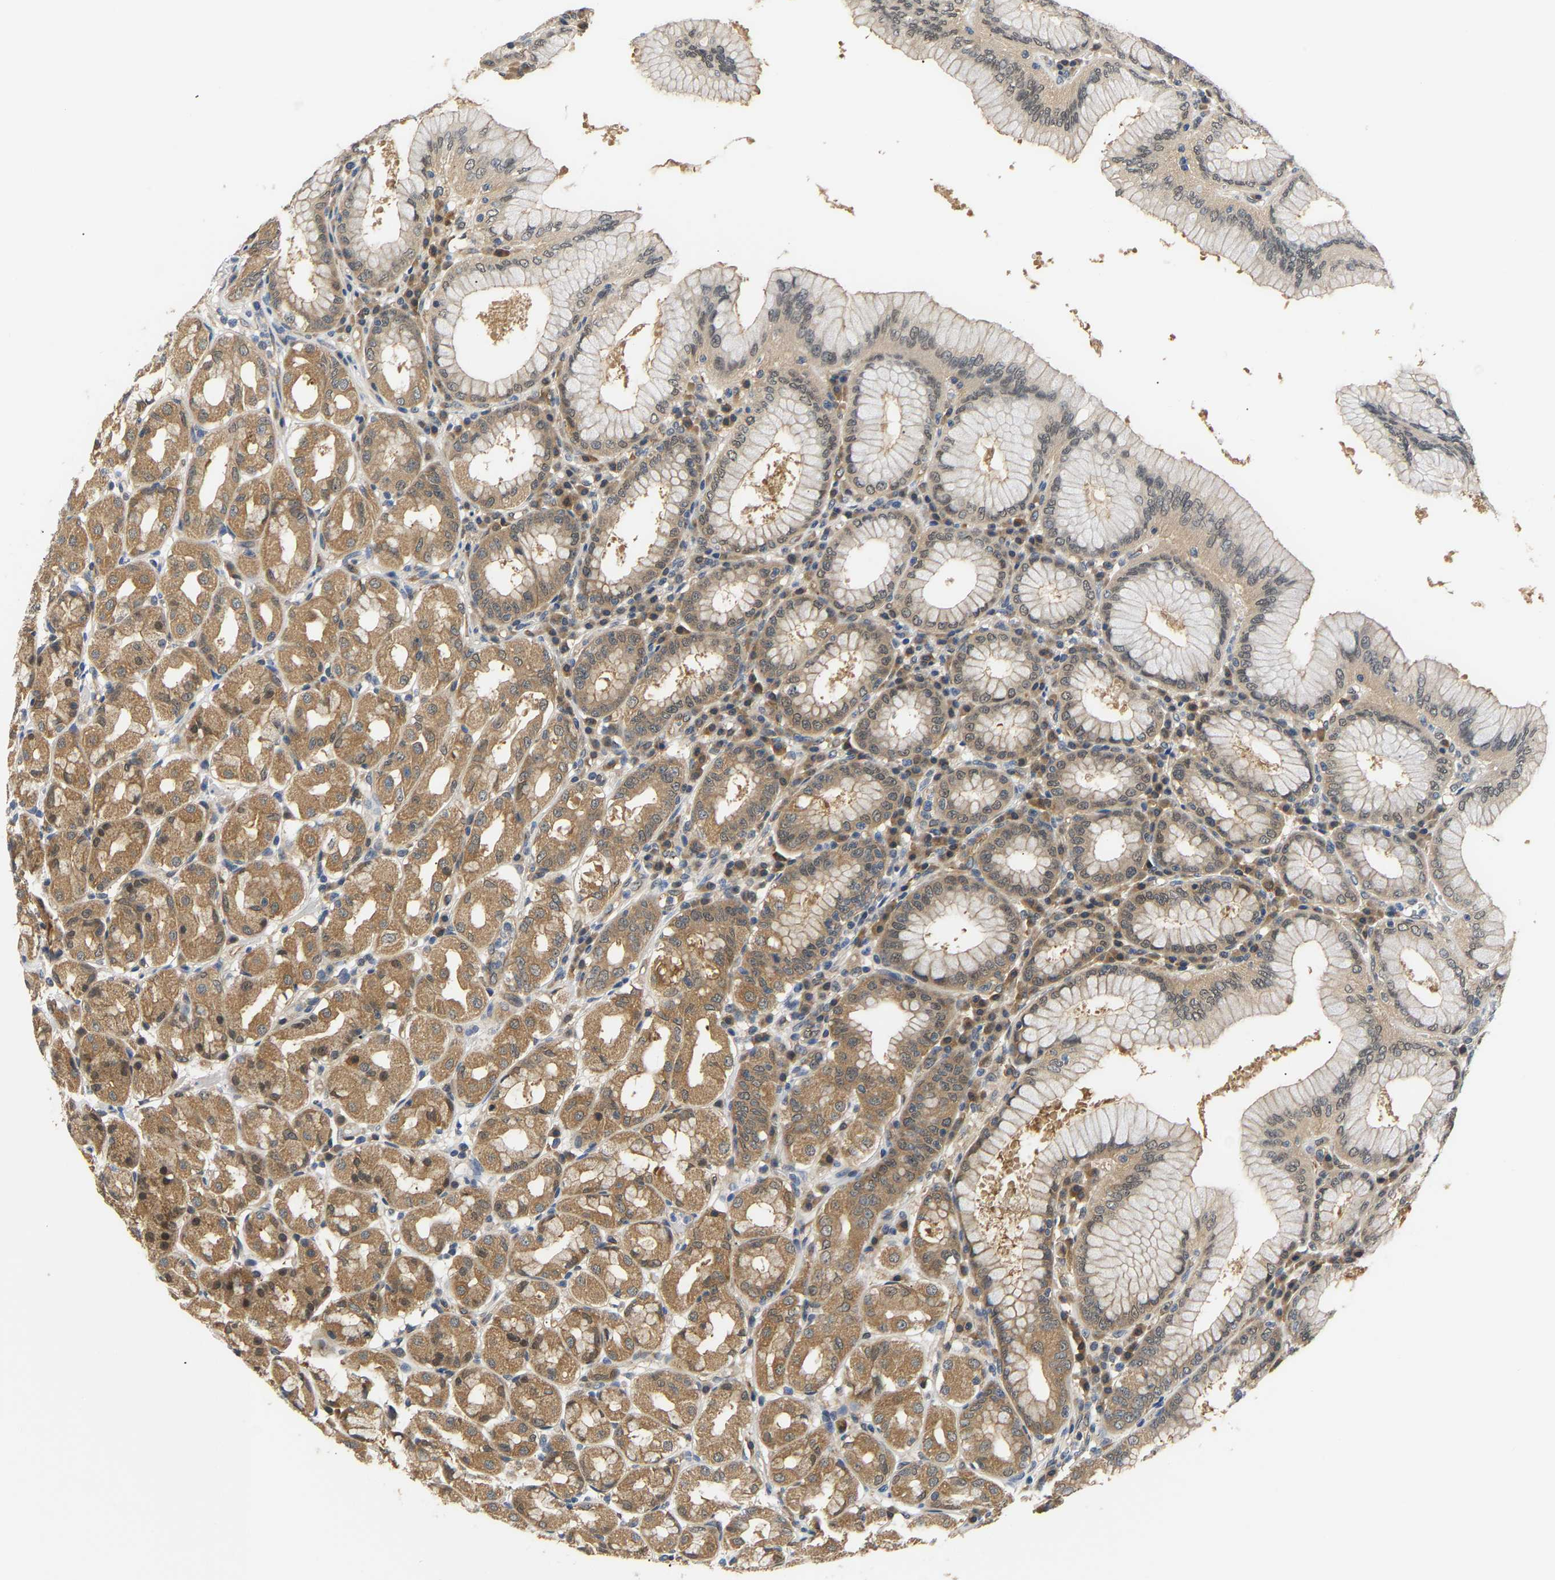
{"staining": {"intensity": "moderate", "quantity": ">75%", "location": "cytoplasmic/membranous"}, "tissue": "stomach", "cell_type": "Glandular cells", "image_type": "normal", "snomed": [{"axis": "morphology", "description": "Normal tissue, NOS"}, {"axis": "topography", "description": "Stomach"}, {"axis": "topography", "description": "Stomach, lower"}], "caption": "Immunohistochemistry of unremarkable stomach reveals medium levels of moderate cytoplasmic/membranous staining in about >75% of glandular cells.", "gene": "ARHGEF12", "patient": {"sex": "female", "age": 56}}